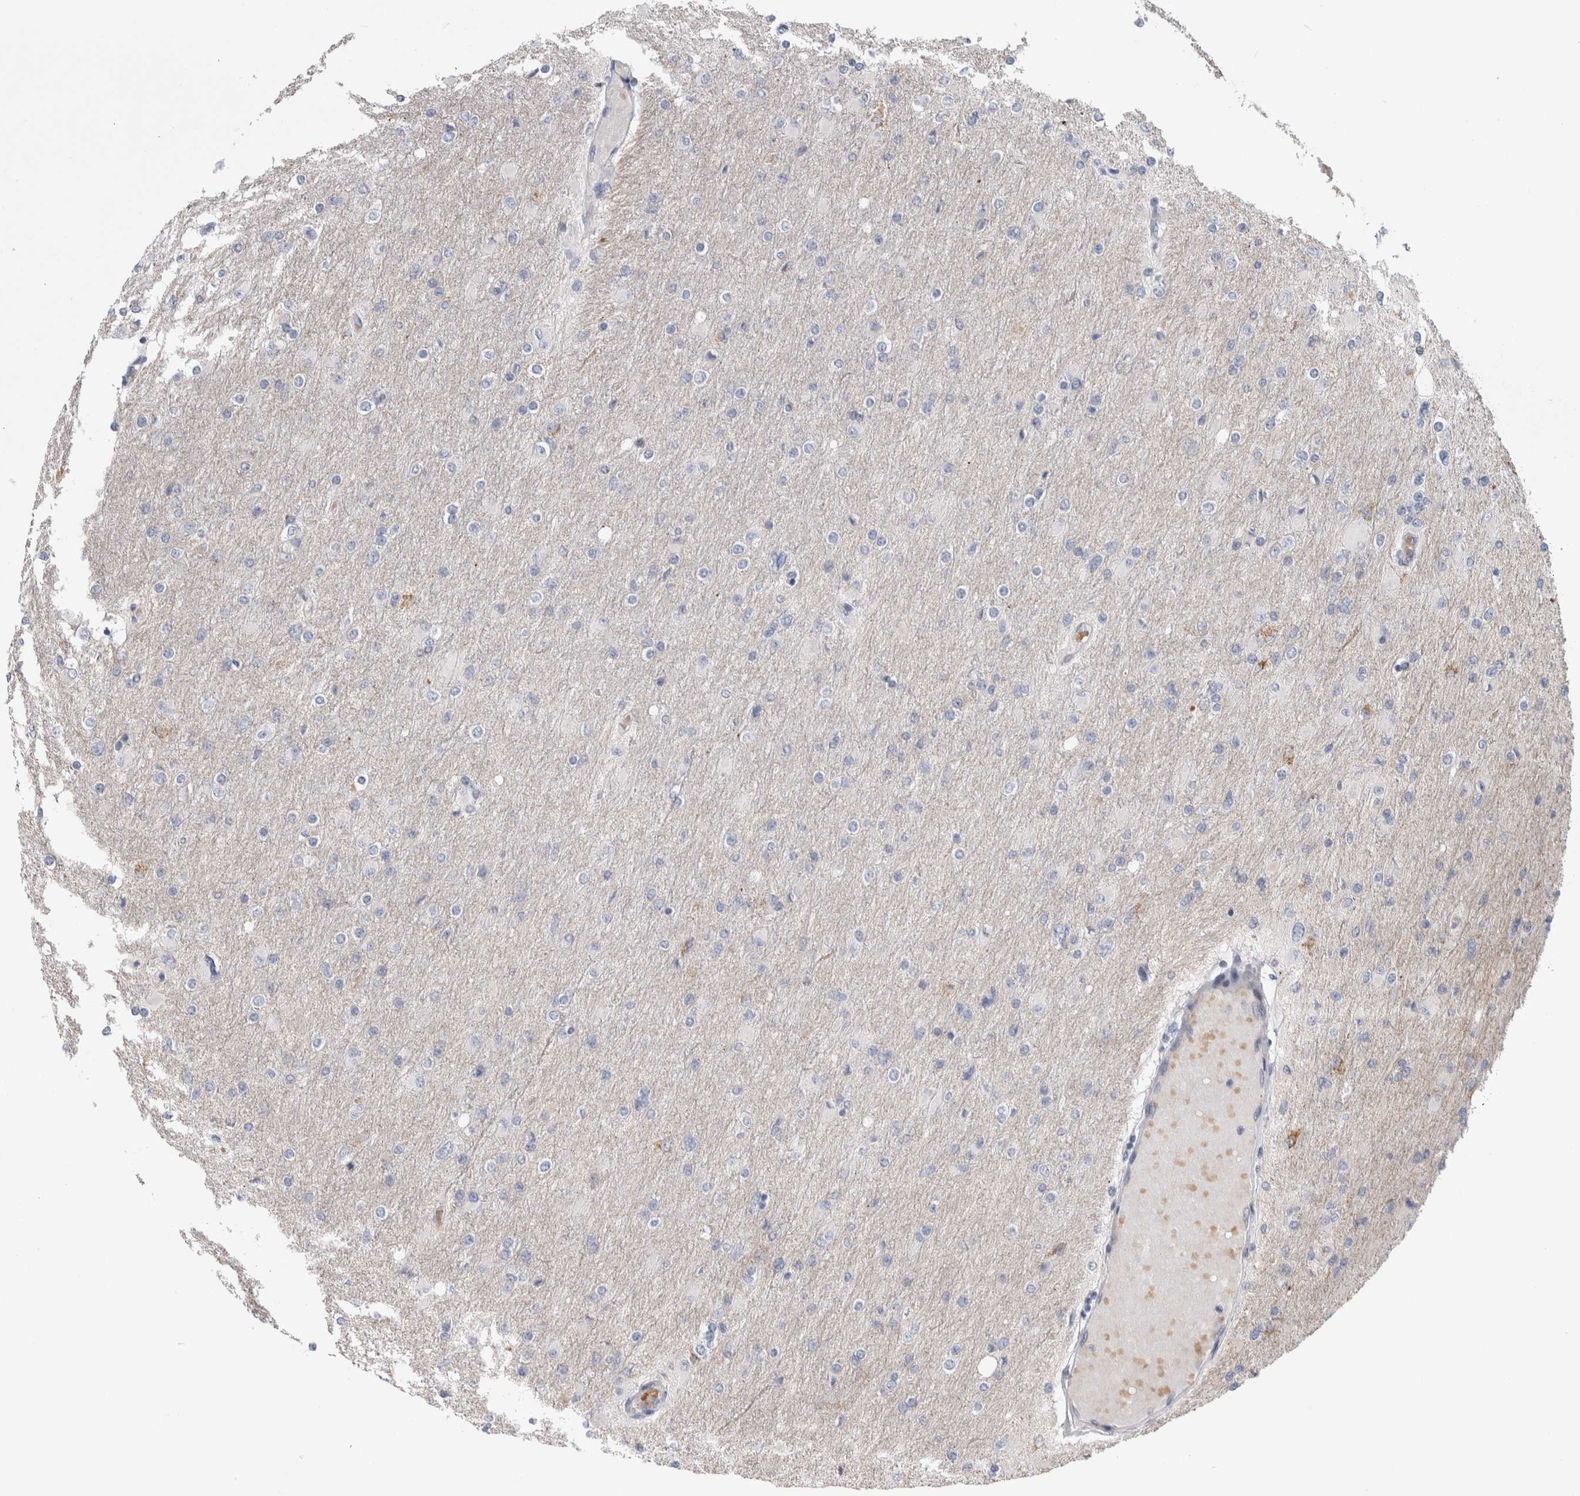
{"staining": {"intensity": "negative", "quantity": "none", "location": "none"}, "tissue": "glioma", "cell_type": "Tumor cells", "image_type": "cancer", "snomed": [{"axis": "morphology", "description": "Glioma, malignant, High grade"}, {"axis": "topography", "description": "Cerebral cortex"}], "caption": "DAB immunohistochemical staining of glioma displays no significant staining in tumor cells.", "gene": "PSMG3", "patient": {"sex": "female", "age": 36}}